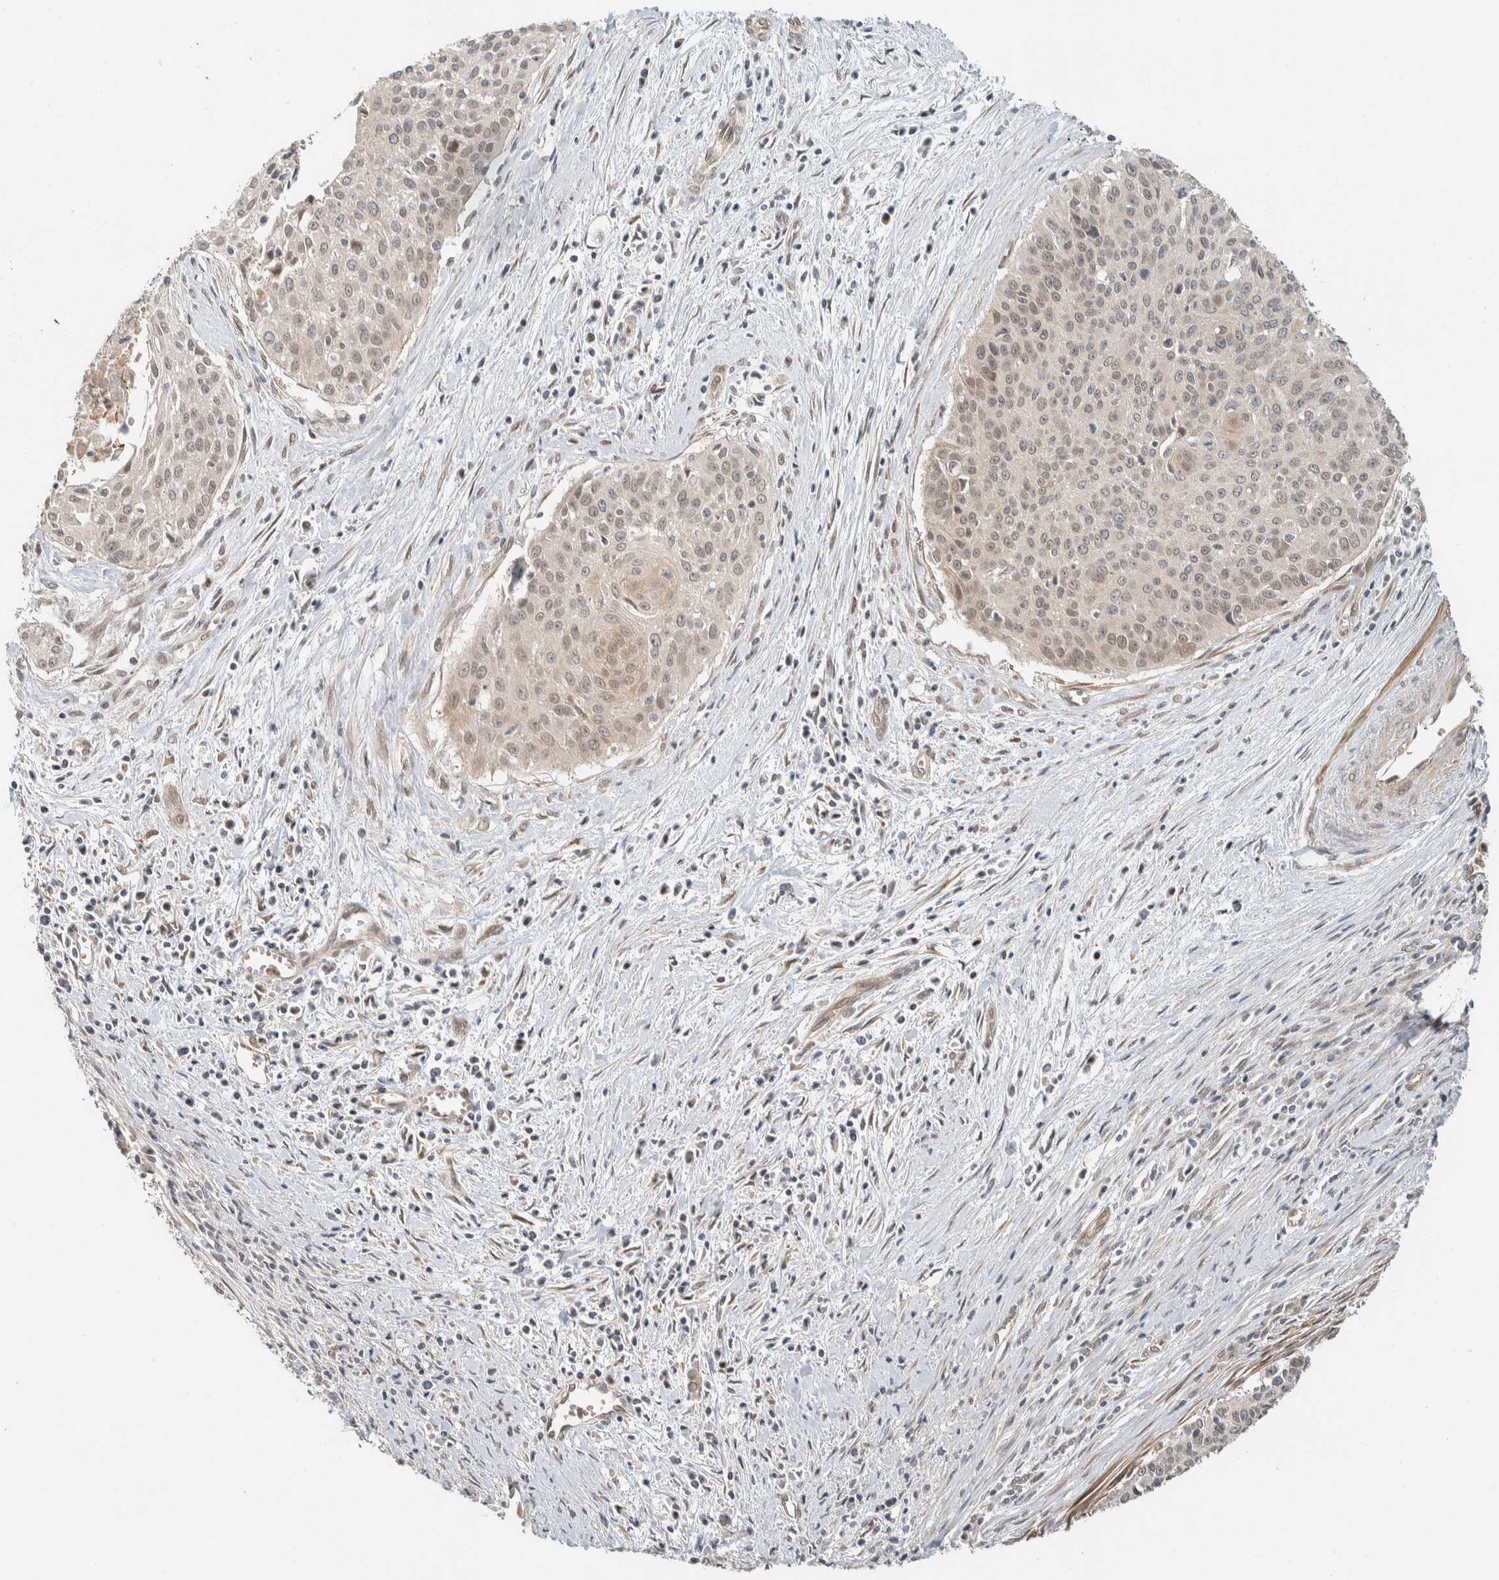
{"staining": {"intensity": "weak", "quantity": "25%-75%", "location": "nuclear"}, "tissue": "cervical cancer", "cell_type": "Tumor cells", "image_type": "cancer", "snomed": [{"axis": "morphology", "description": "Squamous cell carcinoma, NOS"}, {"axis": "topography", "description": "Cervix"}], "caption": "The immunohistochemical stain labels weak nuclear positivity in tumor cells of cervical cancer tissue.", "gene": "ZBTB2", "patient": {"sex": "female", "age": 55}}